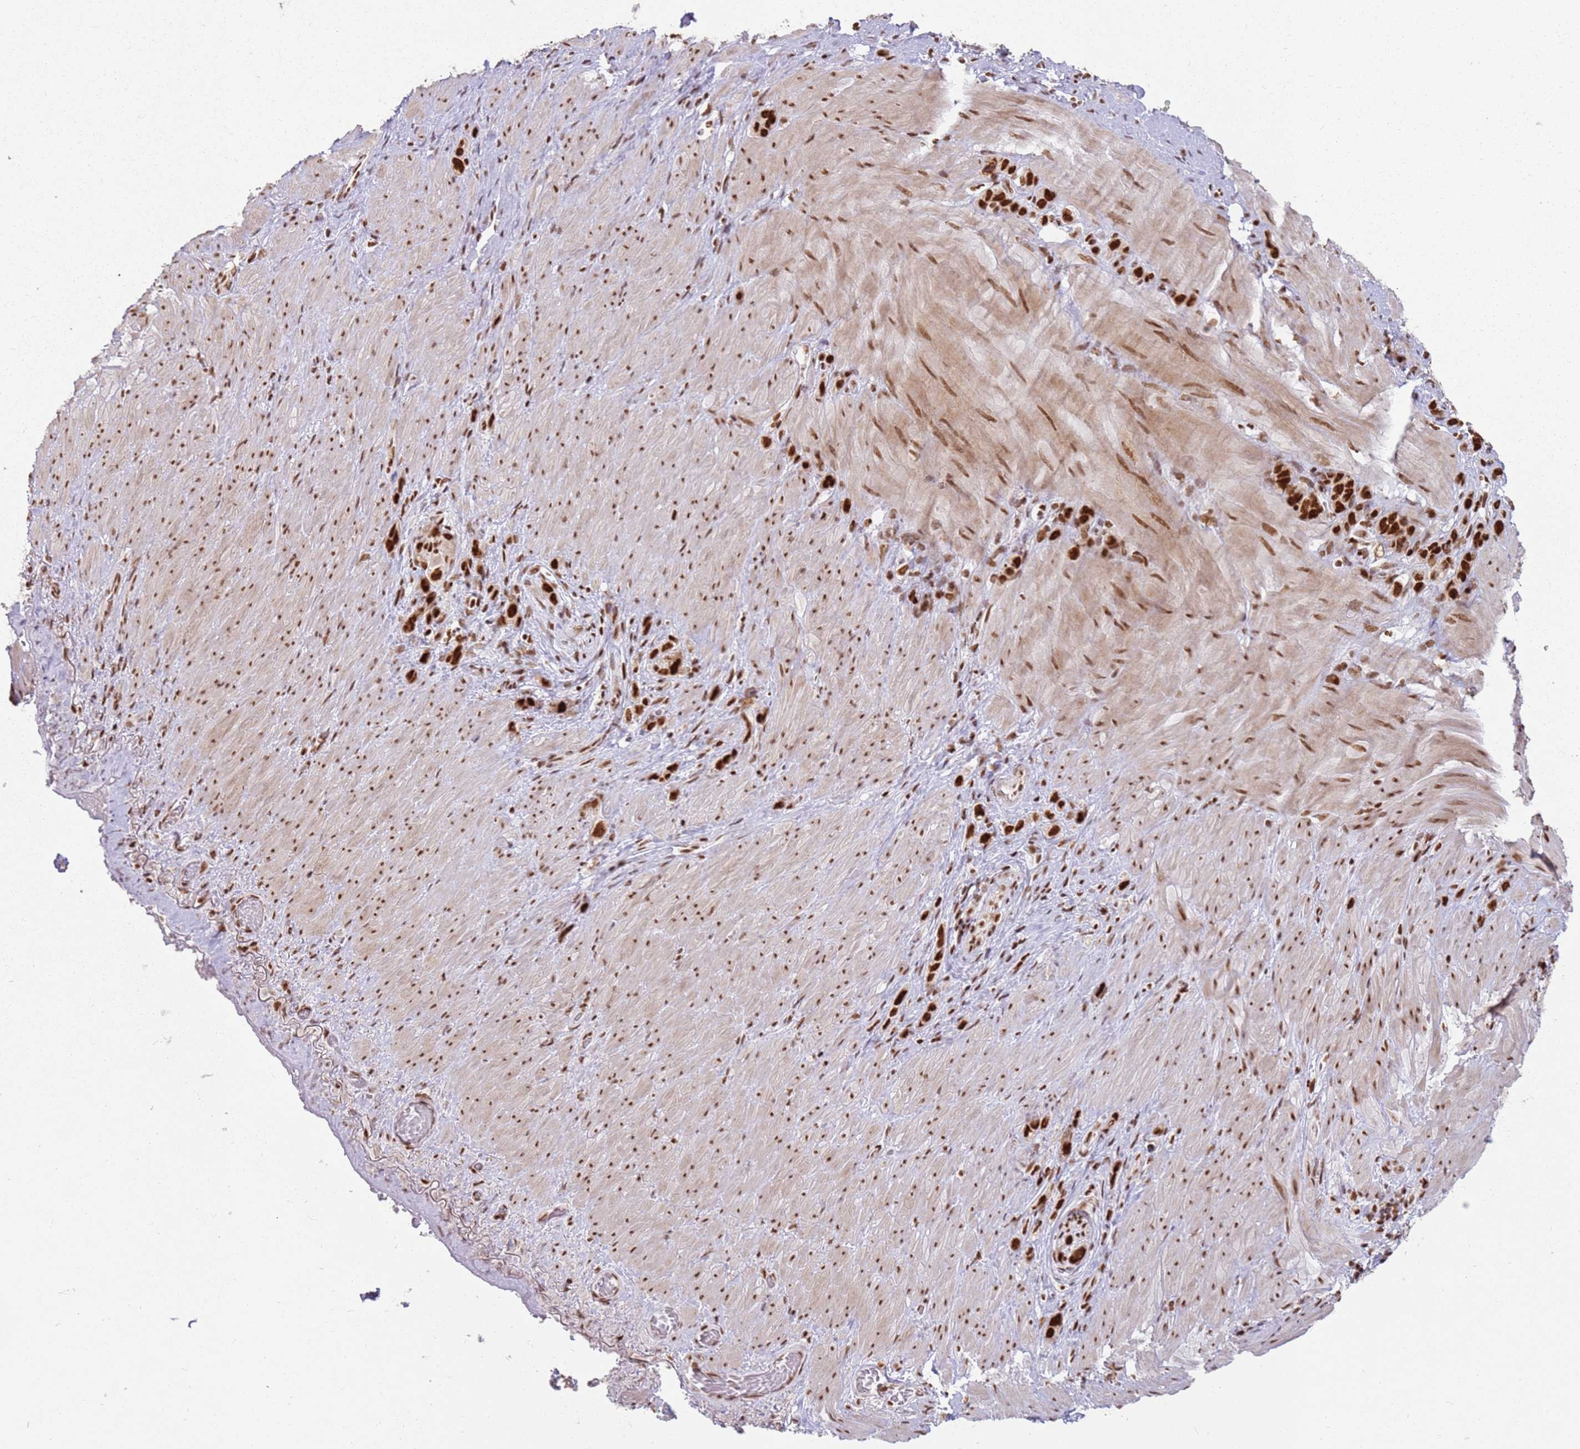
{"staining": {"intensity": "strong", "quantity": ">75%", "location": "nuclear"}, "tissue": "stomach cancer", "cell_type": "Tumor cells", "image_type": "cancer", "snomed": [{"axis": "morphology", "description": "Adenocarcinoma, NOS"}, {"axis": "topography", "description": "Stomach"}], "caption": "IHC of adenocarcinoma (stomach) displays high levels of strong nuclear expression in approximately >75% of tumor cells.", "gene": "TENT4A", "patient": {"sex": "female", "age": 65}}